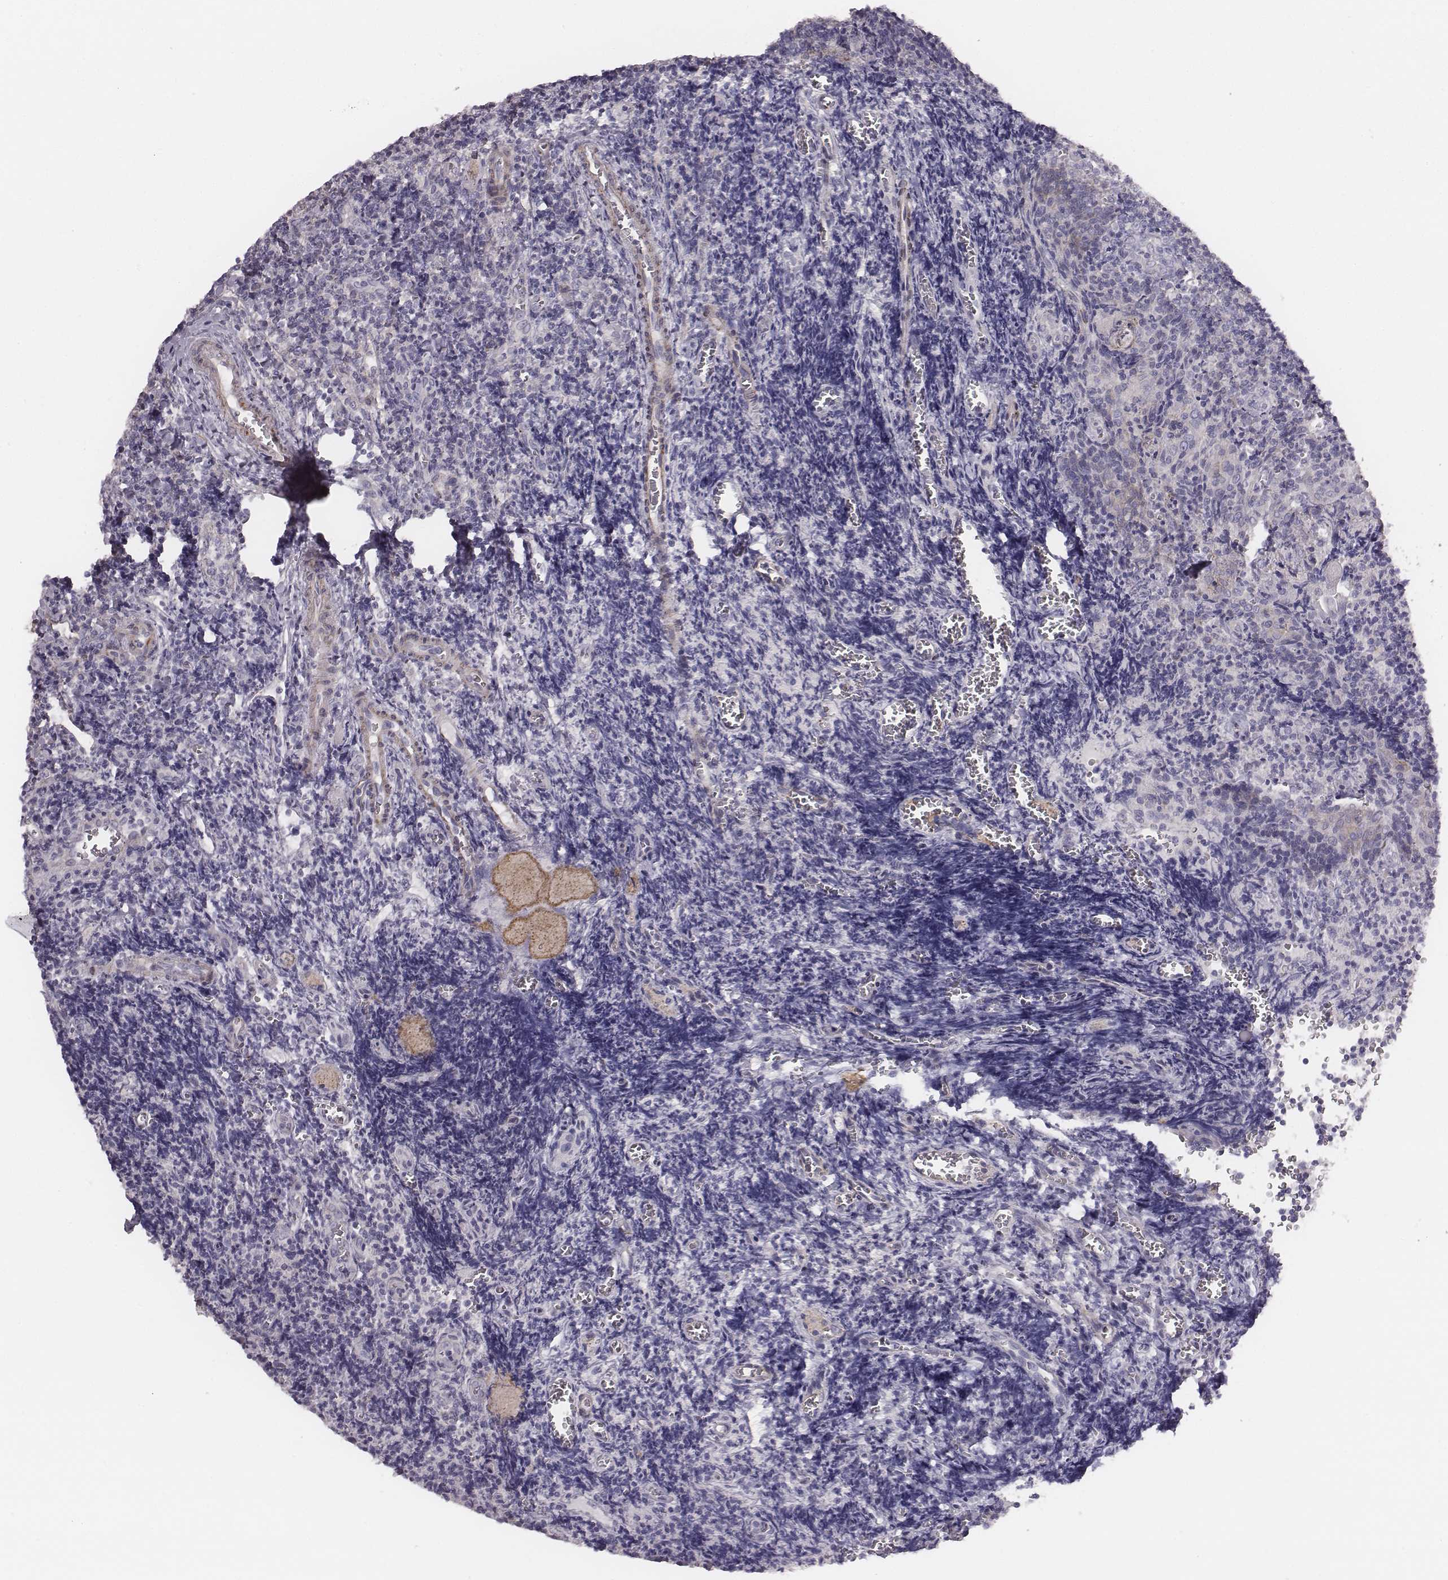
{"staining": {"intensity": "negative", "quantity": "none", "location": "none"}, "tissue": "tonsil", "cell_type": "Germinal center cells", "image_type": "normal", "snomed": [{"axis": "morphology", "description": "Normal tissue, NOS"}, {"axis": "morphology", "description": "Inflammation, NOS"}, {"axis": "topography", "description": "Tonsil"}], "caption": "Human tonsil stained for a protein using IHC reveals no positivity in germinal center cells.", "gene": "PRKCZ", "patient": {"sex": "female", "age": 31}}